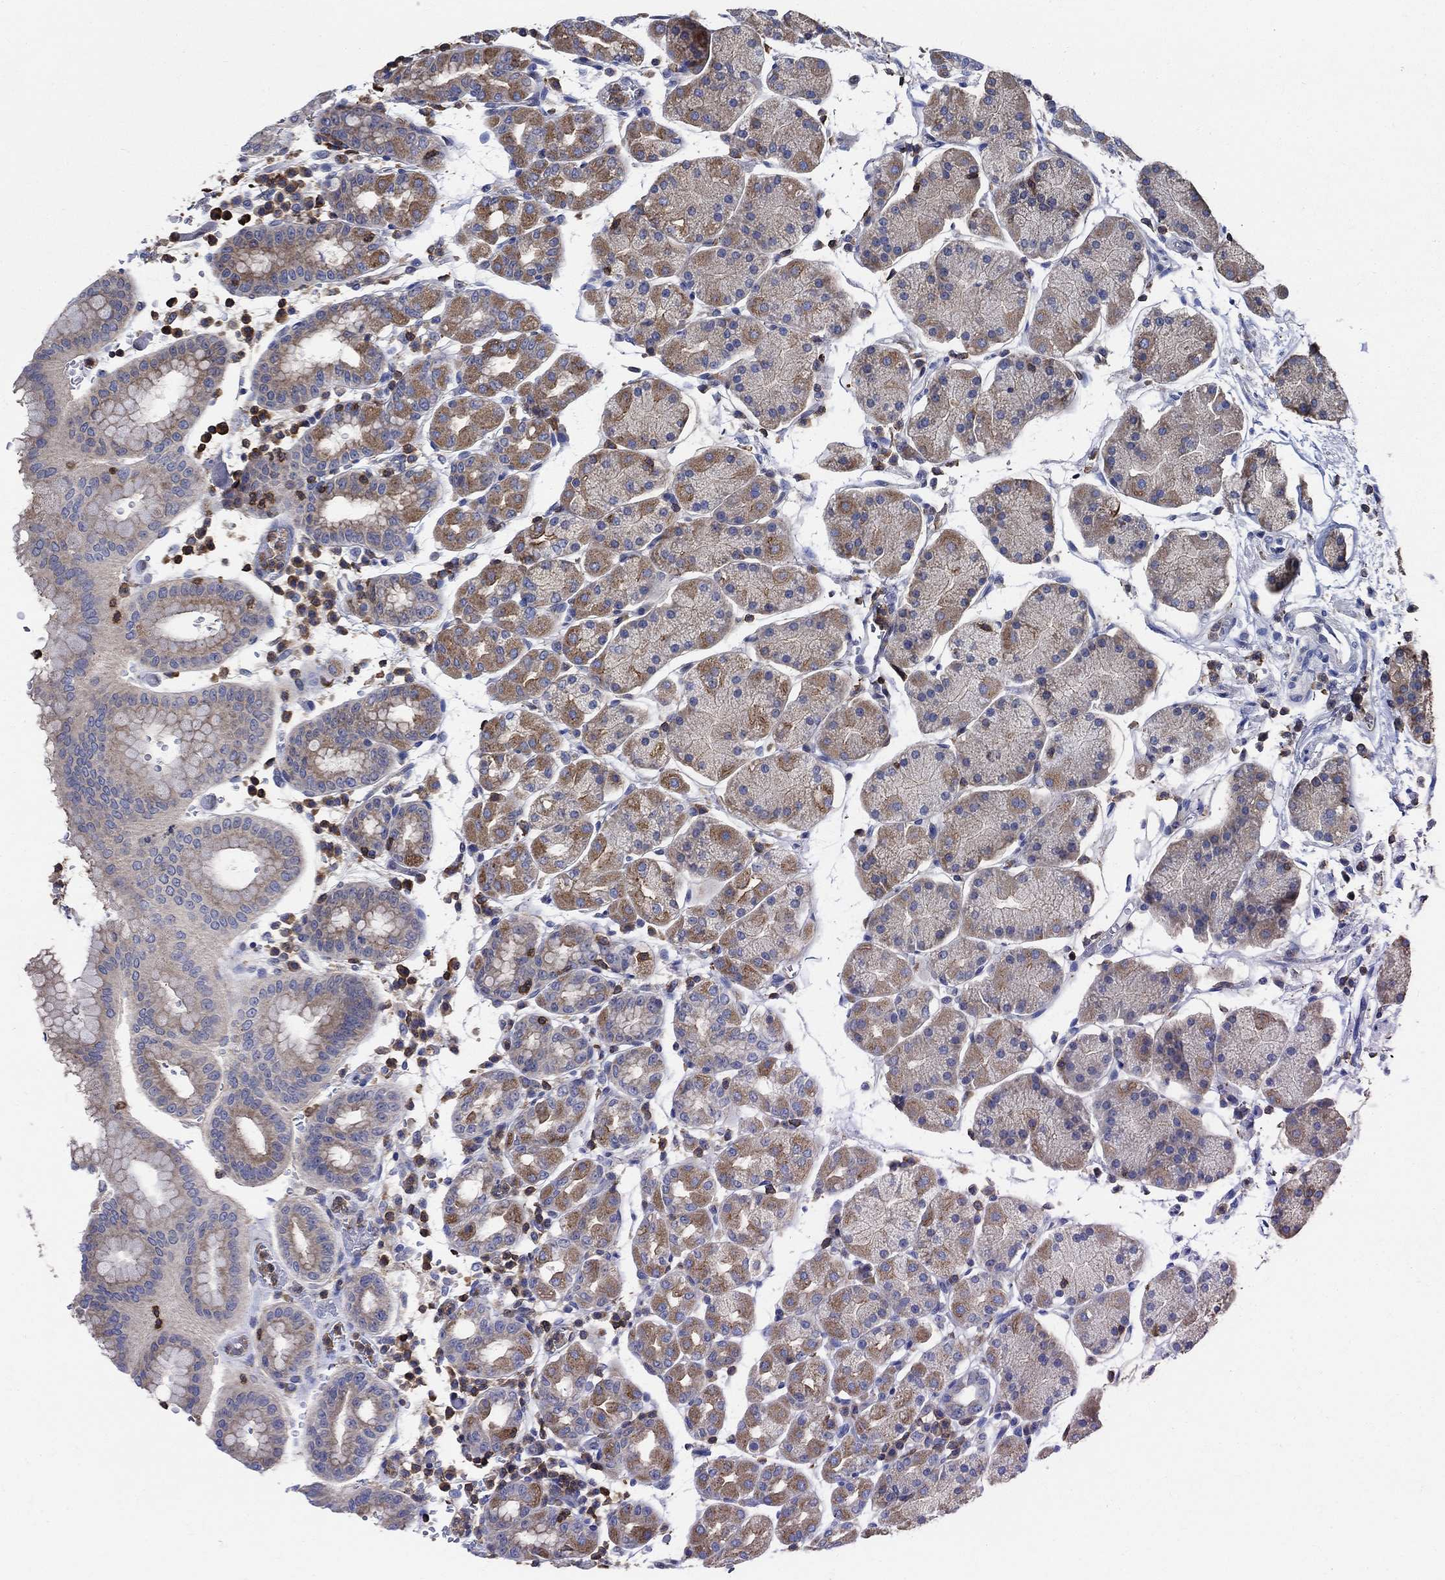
{"staining": {"intensity": "moderate", "quantity": "25%-75%", "location": "cytoplasmic/membranous"}, "tissue": "stomach", "cell_type": "Glandular cells", "image_type": "normal", "snomed": [{"axis": "morphology", "description": "Normal tissue, NOS"}, {"axis": "topography", "description": "Stomach"}], "caption": "Immunohistochemical staining of unremarkable human stomach exhibits moderate cytoplasmic/membranous protein positivity in about 25%-75% of glandular cells. The protein is shown in brown color, while the nuclei are stained blue.", "gene": "AGAP2", "patient": {"sex": "male", "age": 54}}